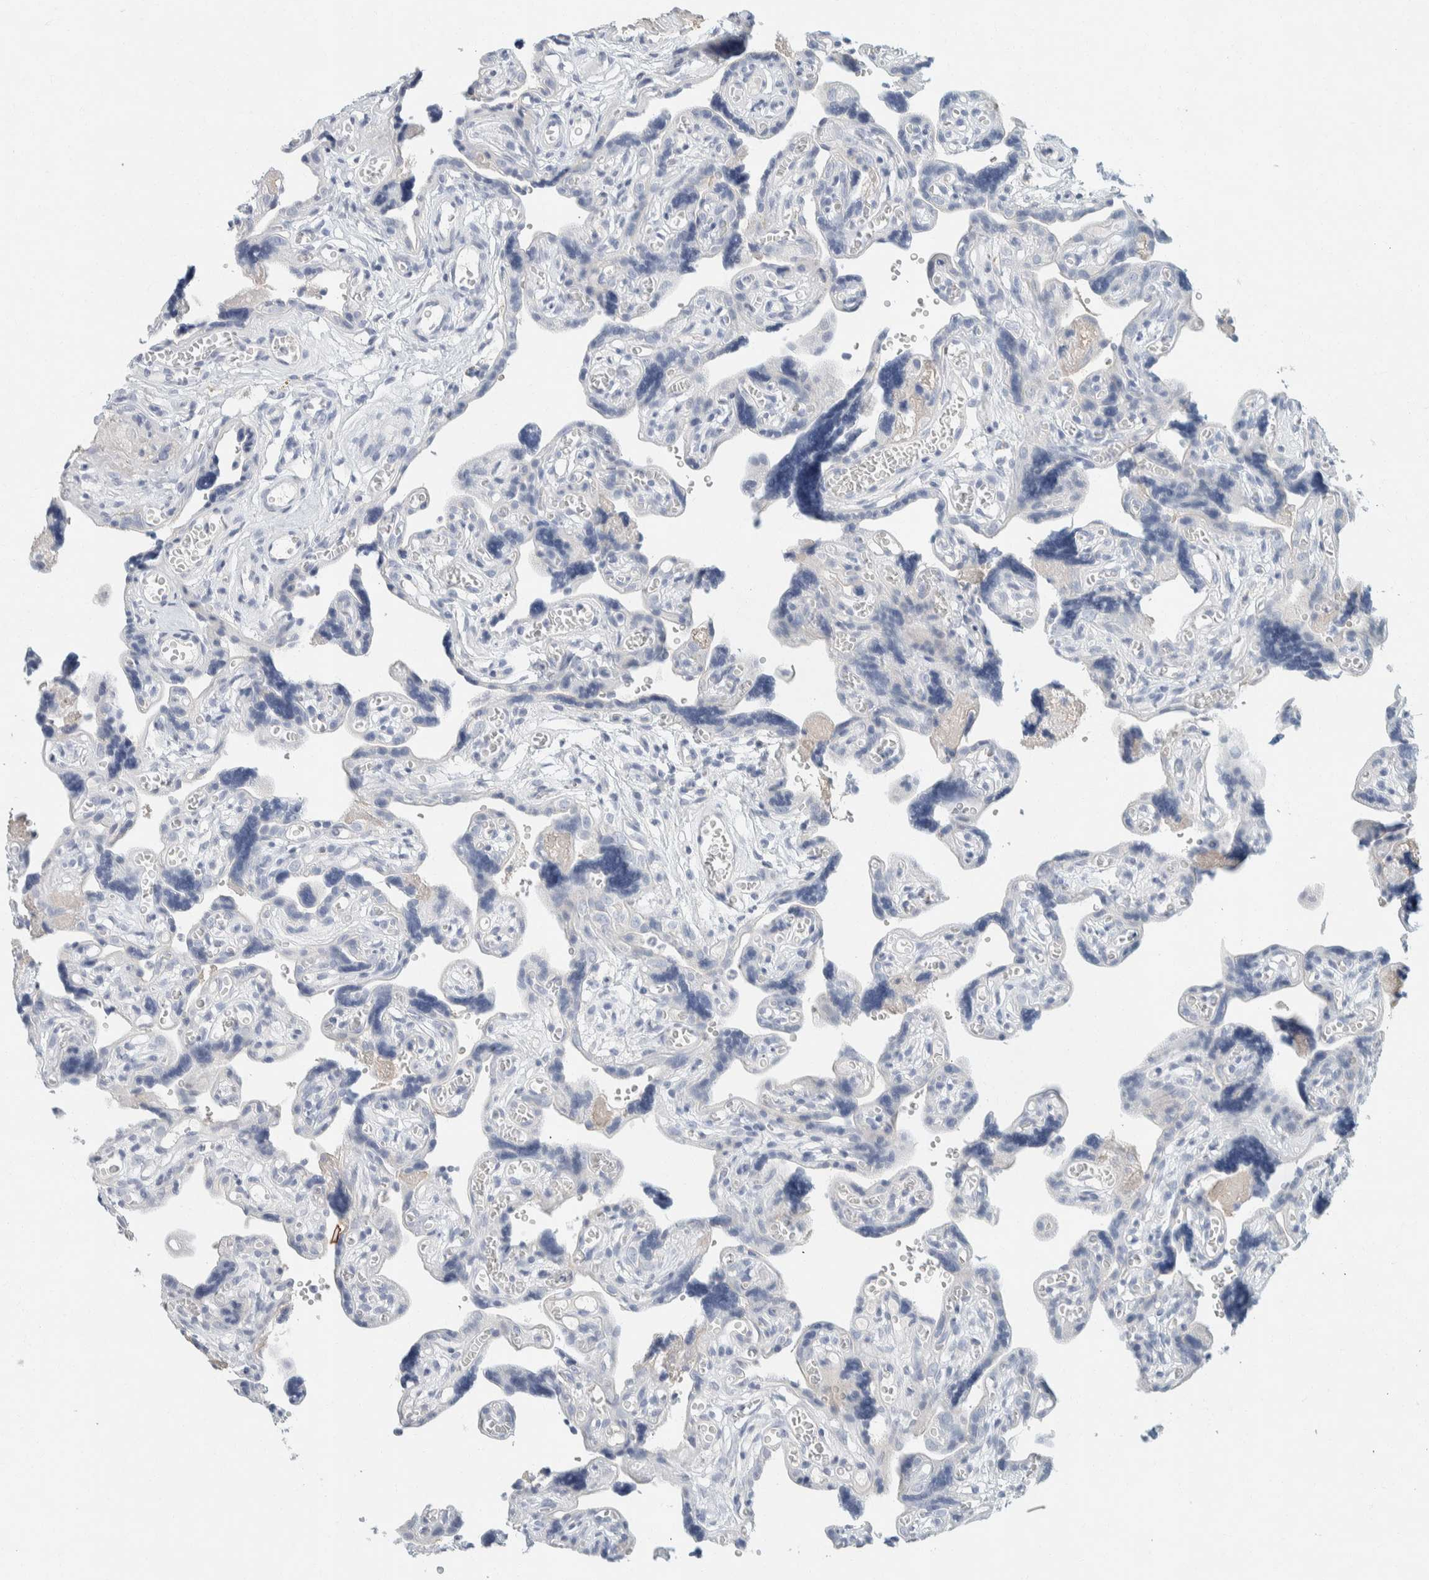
{"staining": {"intensity": "negative", "quantity": "none", "location": "none"}, "tissue": "placenta", "cell_type": "Decidual cells", "image_type": "normal", "snomed": [{"axis": "morphology", "description": "Normal tissue, NOS"}, {"axis": "topography", "description": "Placenta"}], "caption": "The micrograph shows no significant expression in decidual cells of placenta. (Brightfield microscopy of DAB (3,3'-diaminobenzidine) immunohistochemistry (IHC) at high magnification).", "gene": "ALOX12B", "patient": {"sex": "female", "age": 30}}